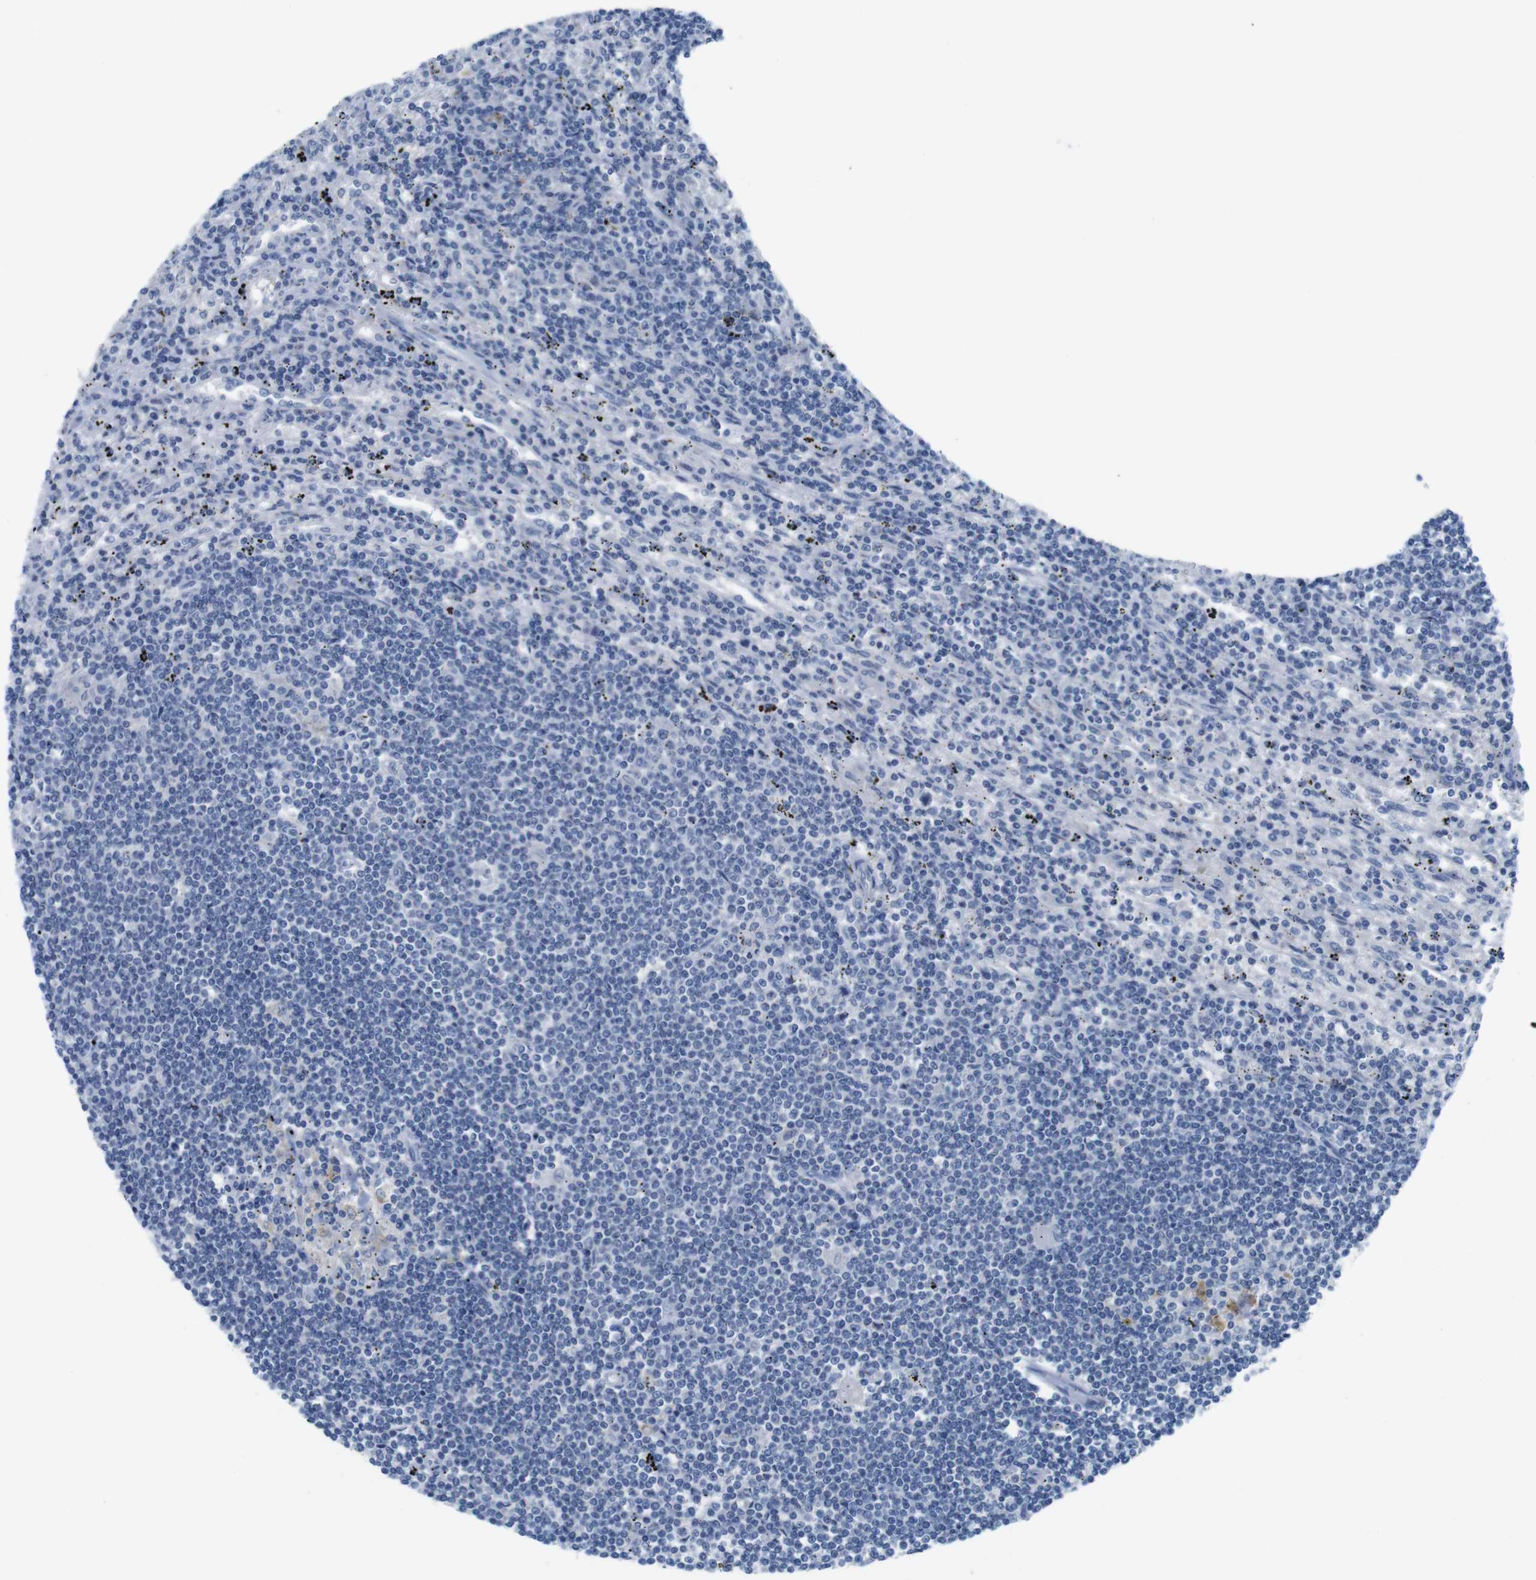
{"staining": {"intensity": "negative", "quantity": "none", "location": "none"}, "tissue": "lymphoma", "cell_type": "Tumor cells", "image_type": "cancer", "snomed": [{"axis": "morphology", "description": "Malignant lymphoma, non-Hodgkin's type, Low grade"}, {"axis": "topography", "description": "Spleen"}], "caption": "Immunohistochemistry photomicrograph of neoplastic tissue: human lymphoma stained with DAB exhibits no significant protein expression in tumor cells. (Brightfield microscopy of DAB IHC at high magnification).", "gene": "GOLGA2", "patient": {"sex": "male", "age": 76}}